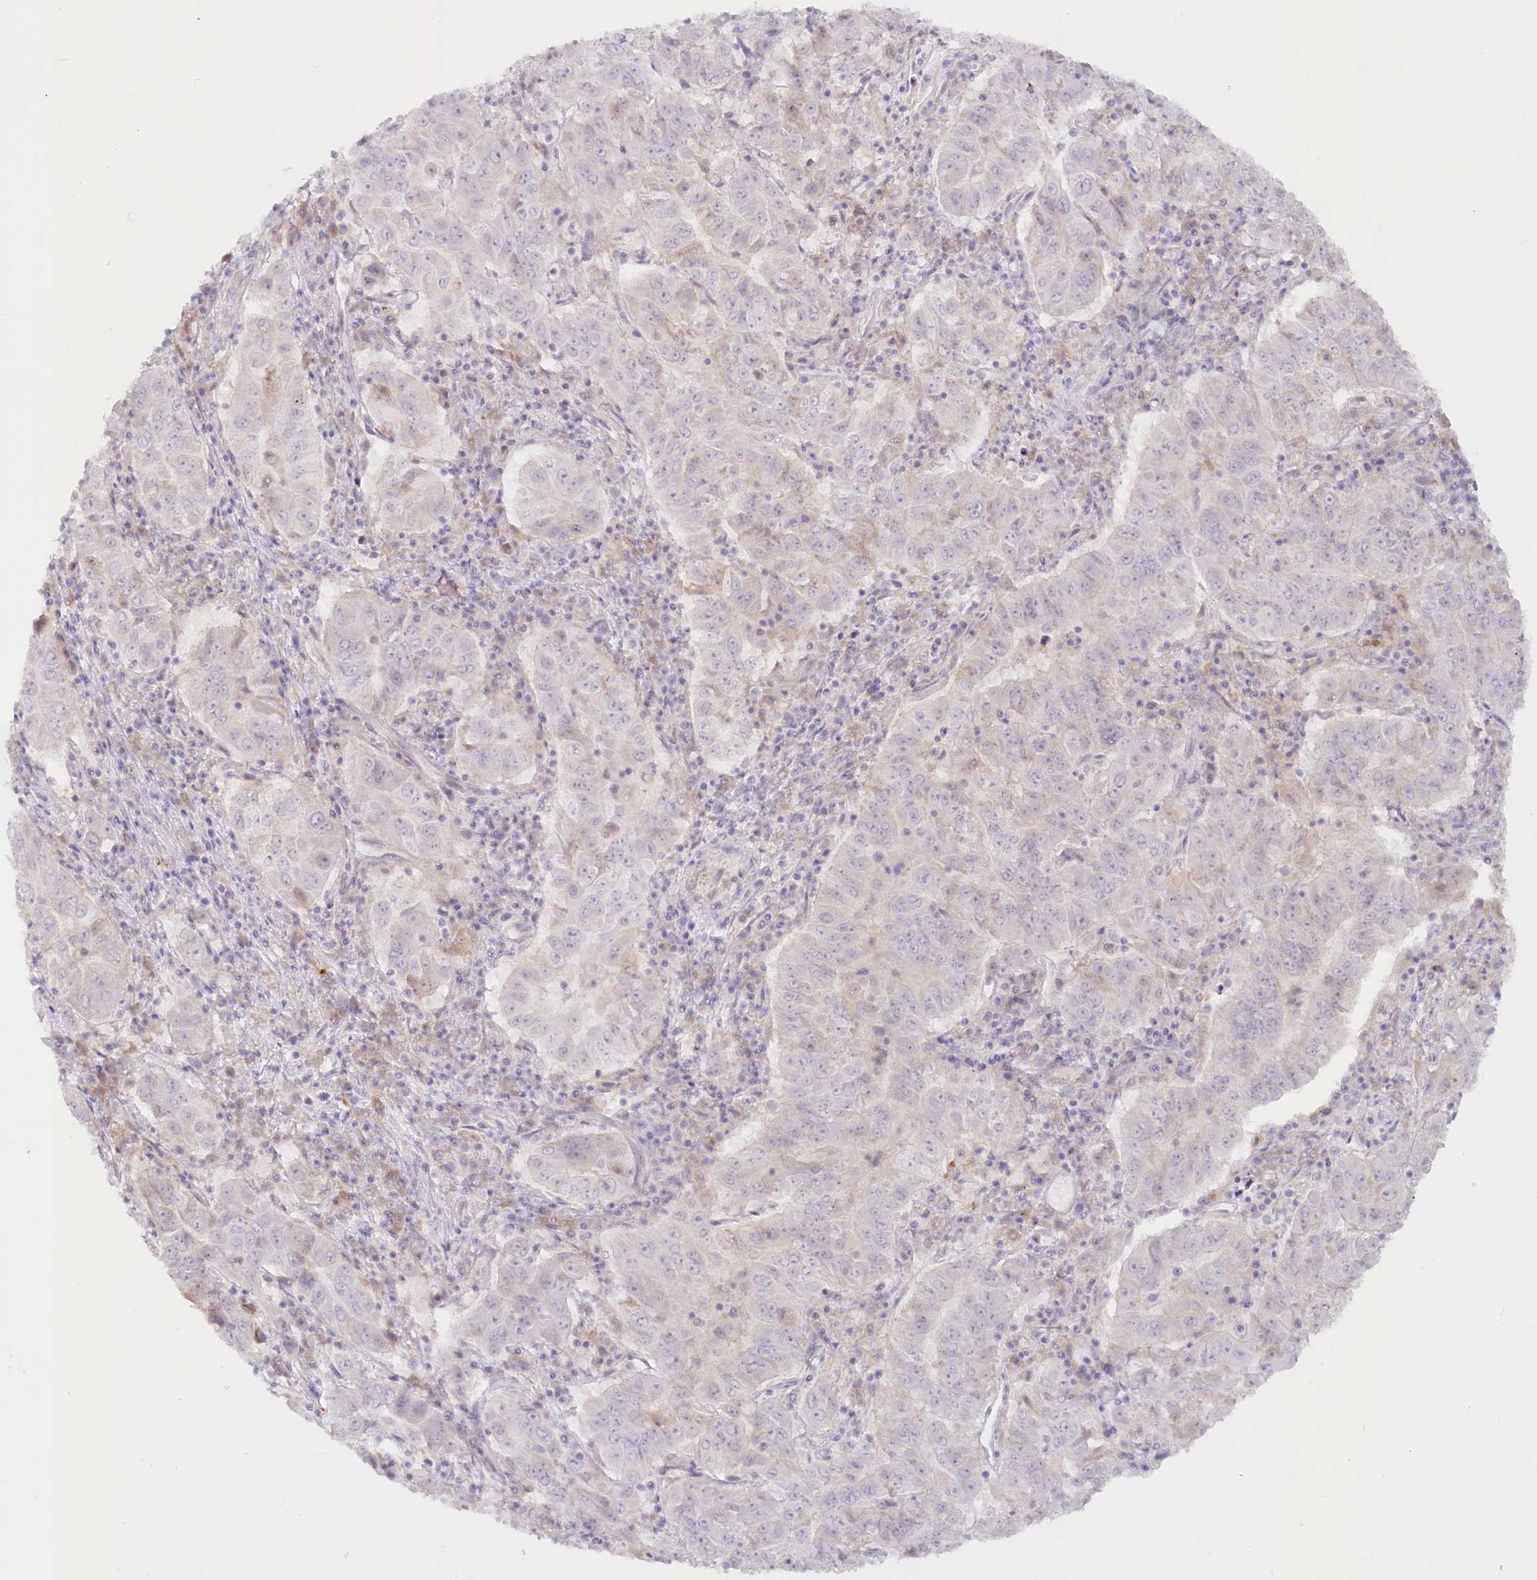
{"staining": {"intensity": "moderate", "quantity": "<25%", "location": "cytoplasmic/membranous"}, "tissue": "pancreatic cancer", "cell_type": "Tumor cells", "image_type": "cancer", "snomed": [{"axis": "morphology", "description": "Adenocarcinoma, NOS"}, {"axis": "topography", "description": "Pancreas"}], "caption": "High-power microscopy captured an immunohistochemistry (IHC) image of pancreatic cancer (adenocarcinoma), revealing moderate cytoplasmic/membranous staining in about <25% of tumor cells. (brown staining indicates protein expression, while blue staining denotes nuclei).", "gene": "PSAPL1", "patient": {"sex": "male", "age": 63}}